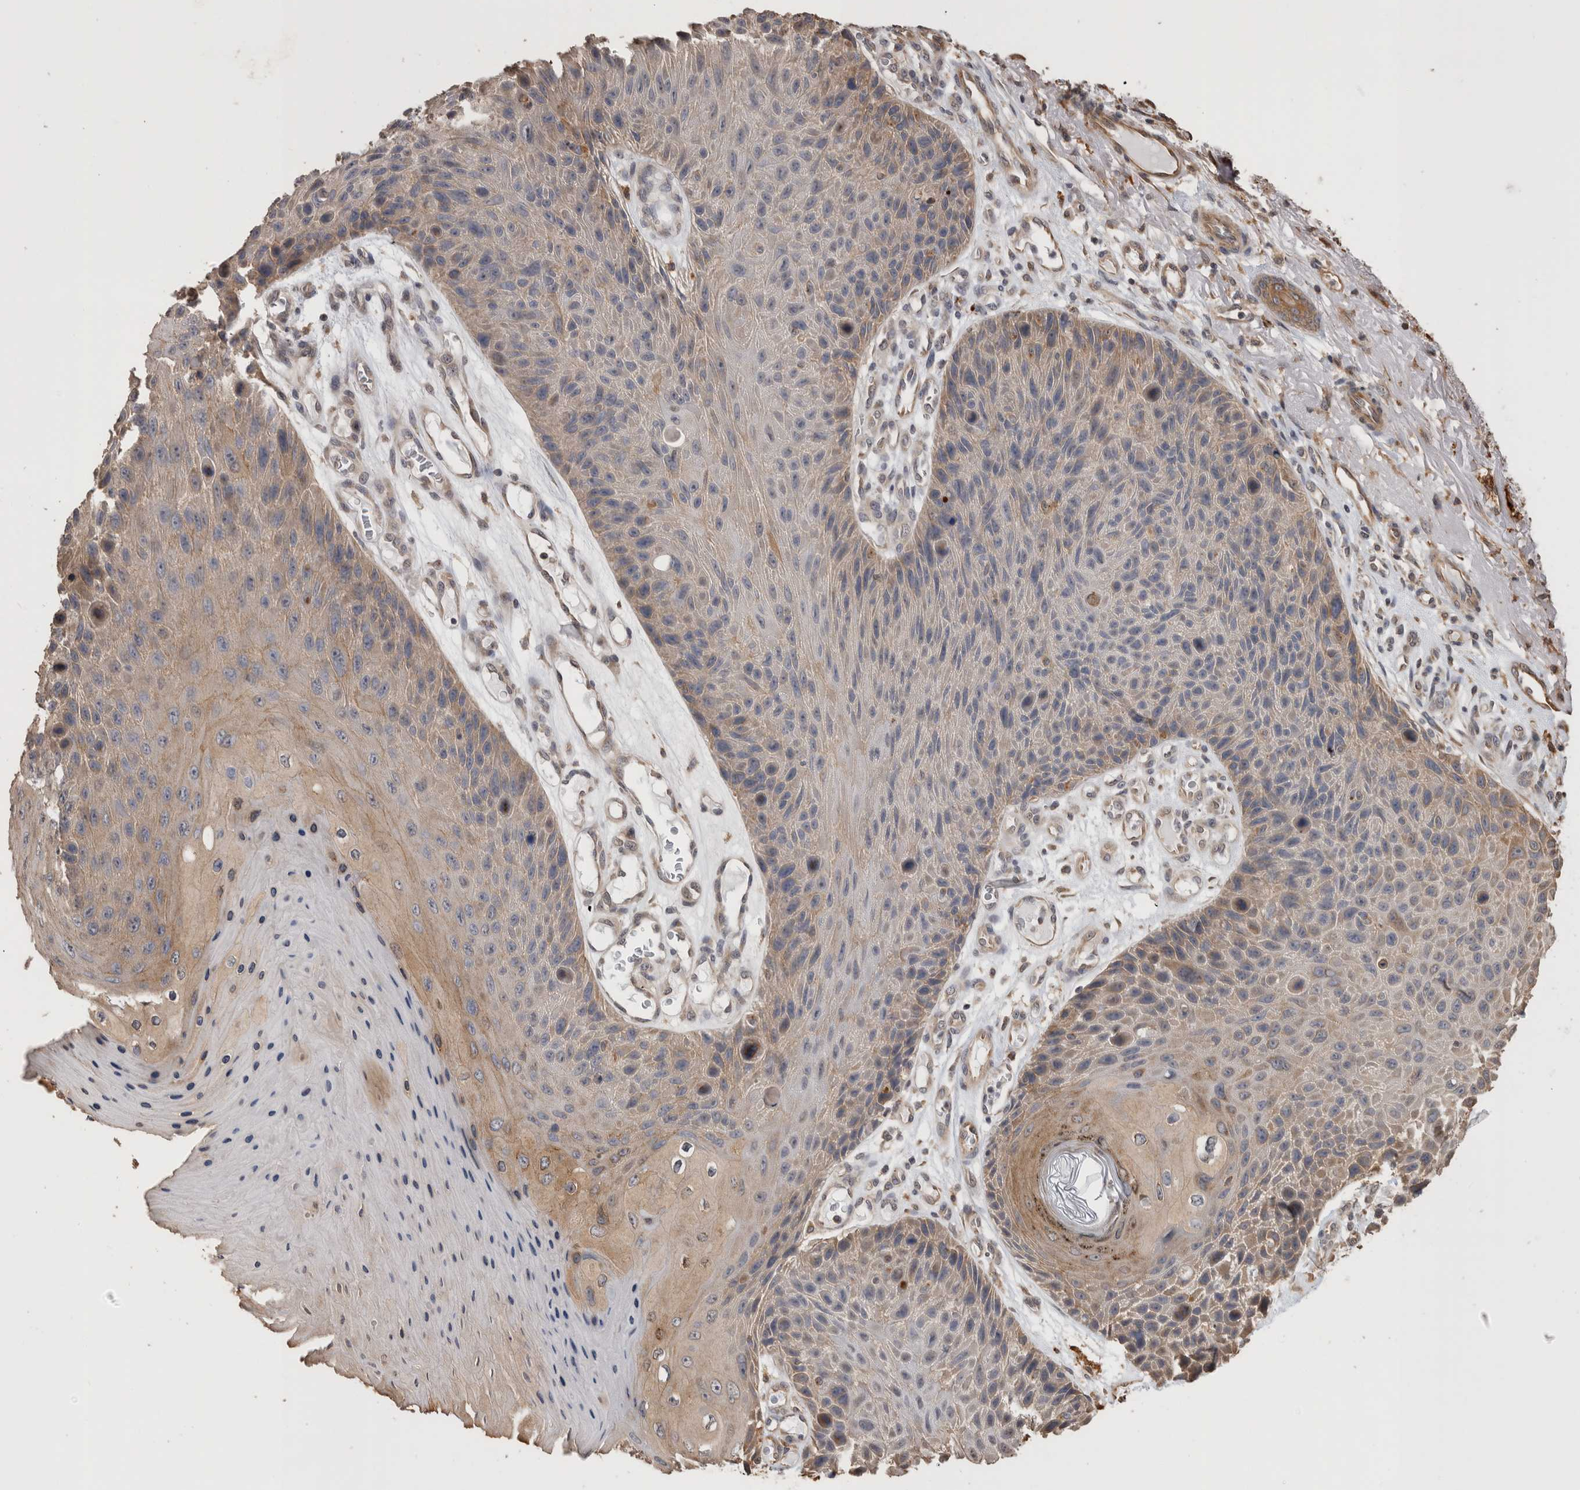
{"staining": {"intensity": "moderate", "quantity": "25%-75%", "location": "cytoplasmic/membranous"}, "tissue": "skin cancer", "cell_type": "Tumor cells", "image_type": "cancer", "snomed": [{"axis": "morphology", "description": "Squamous cell carcinoma, NOS"}, {"axis": "topography", "description": "Skin"}], "caption": "This is a histology image of immunohistochemistry staining of squamous cell carcinoma (skin), which shows moderate positivity in the cytoplasmic/membranous of tumor cells.", "gene": "CLIP1", "patient": {"sex": "female", "age": 88}}